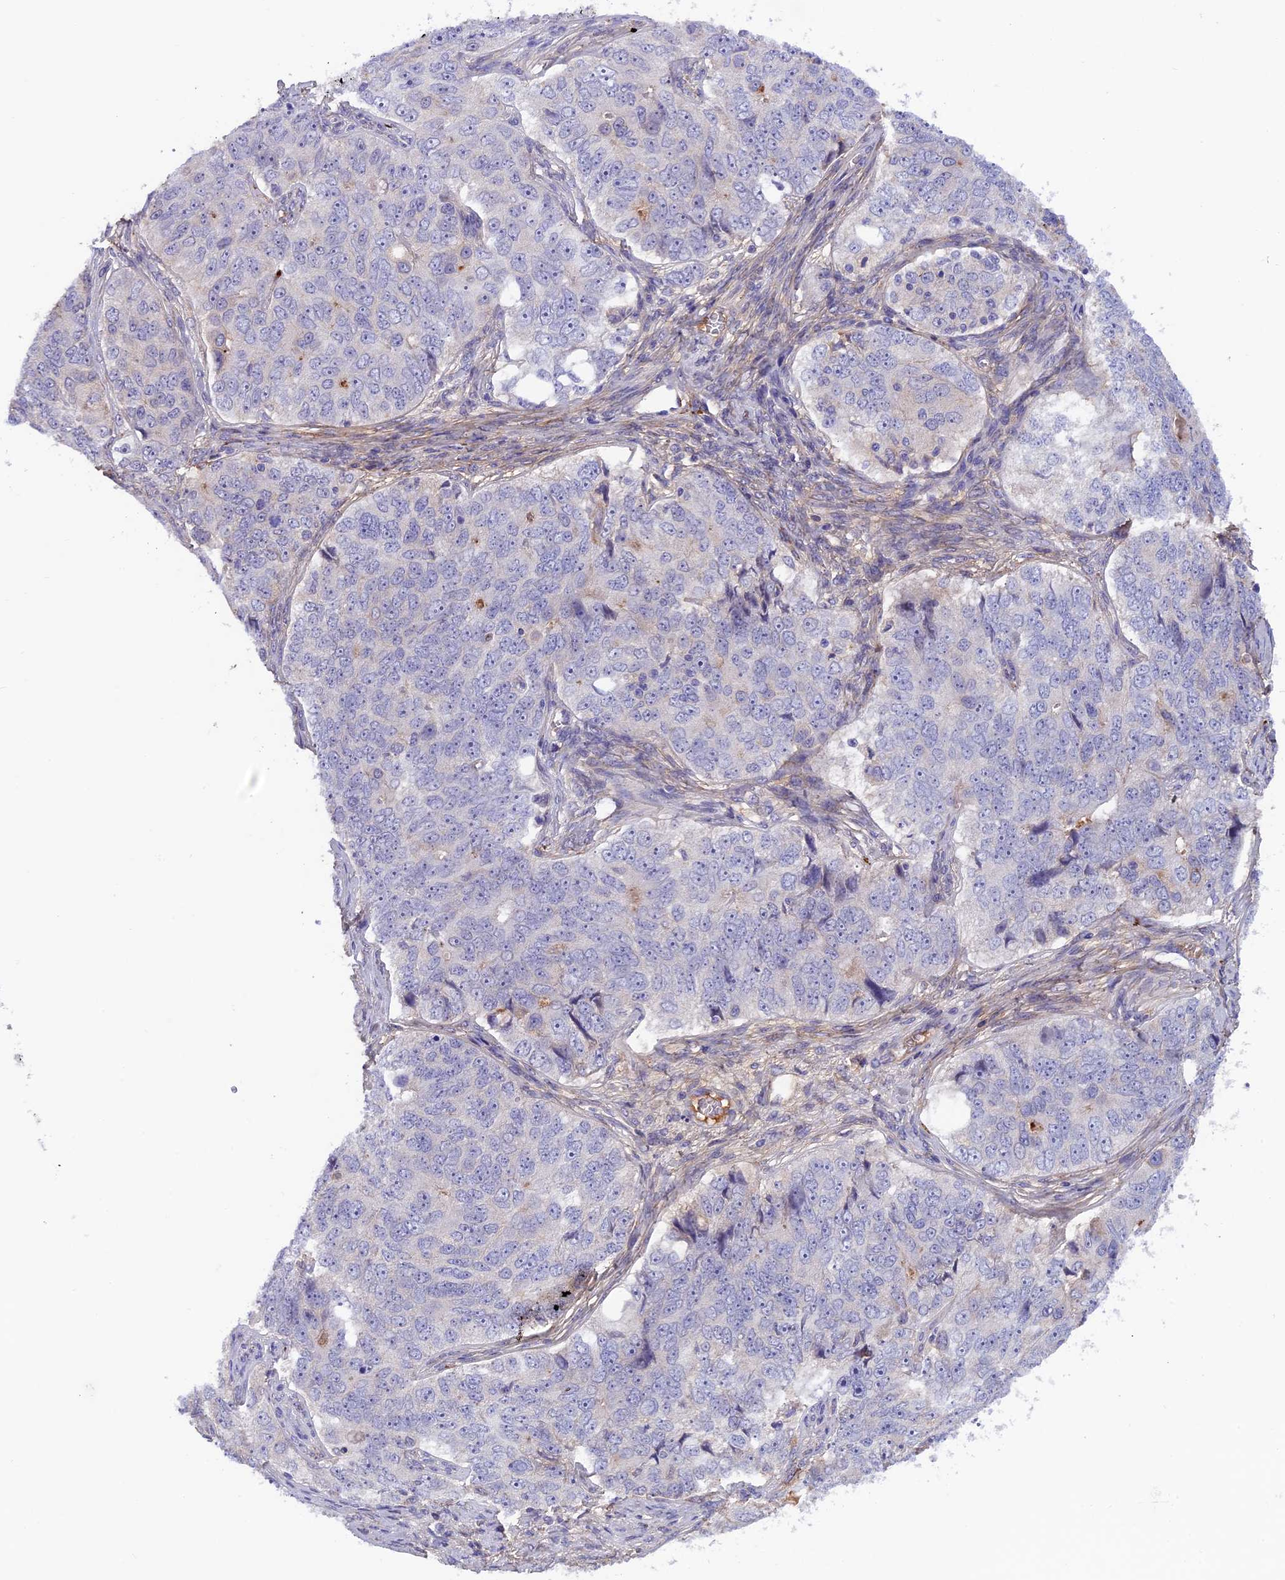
{"staining": {"intensity": "negative", "quantity": "none", "location": "none"}, "tissue": "ovarian cancer", "cell_type": "Tumor cells", "image_type": "cancer", "snomed": [{"axis": "morphology", "description": "Carcinoma, endometroid"}, {"axis": "topography", "description": "Ovary"}], "caption": "A micrograph of human ovarian cancer (endometroid carcinoma) is negative for staining in tumor cells.", "gene": "COL4A3", "patient": {"sex": "female", "age": 51}}